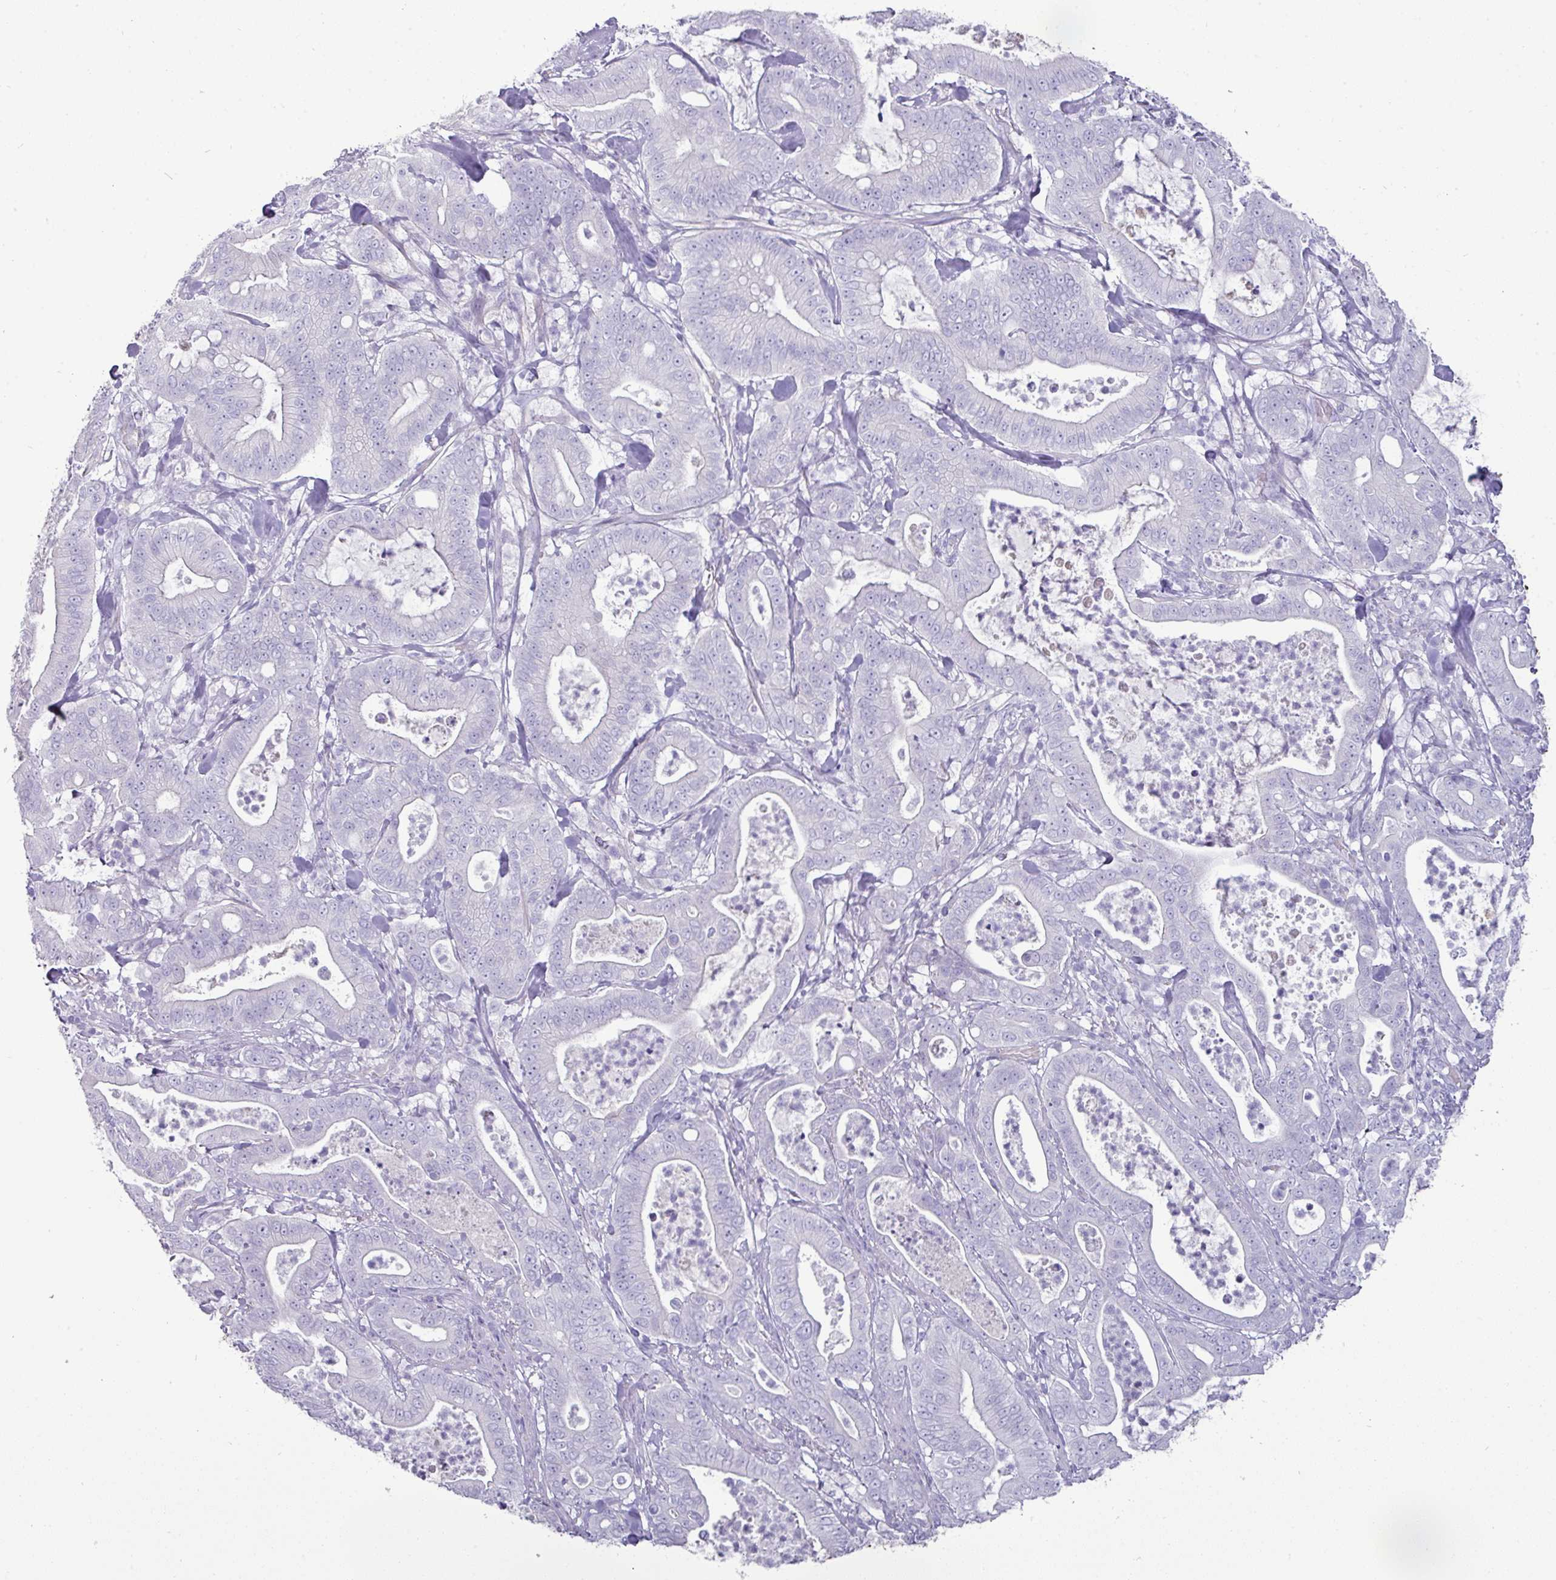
{"staining": {"intensity": "negative", "quantity": "none", "location": "none"}, "tissue": "pancreatic cancer", "cell_type": "Tumor cells", "image_type": "cancer", "snomed": [{"axis": "morphology", "description": "Adenocarcinoma, NOS"}, {"axis": "topography", "description": "Pancreas"}], "caption": "Immunohistochemistry (IHC) of pancreatic adenocarcinoma displays no expression in tumor cells.", "gene": "GSTA3", "patient": {"sex": "male", "age": 71}}